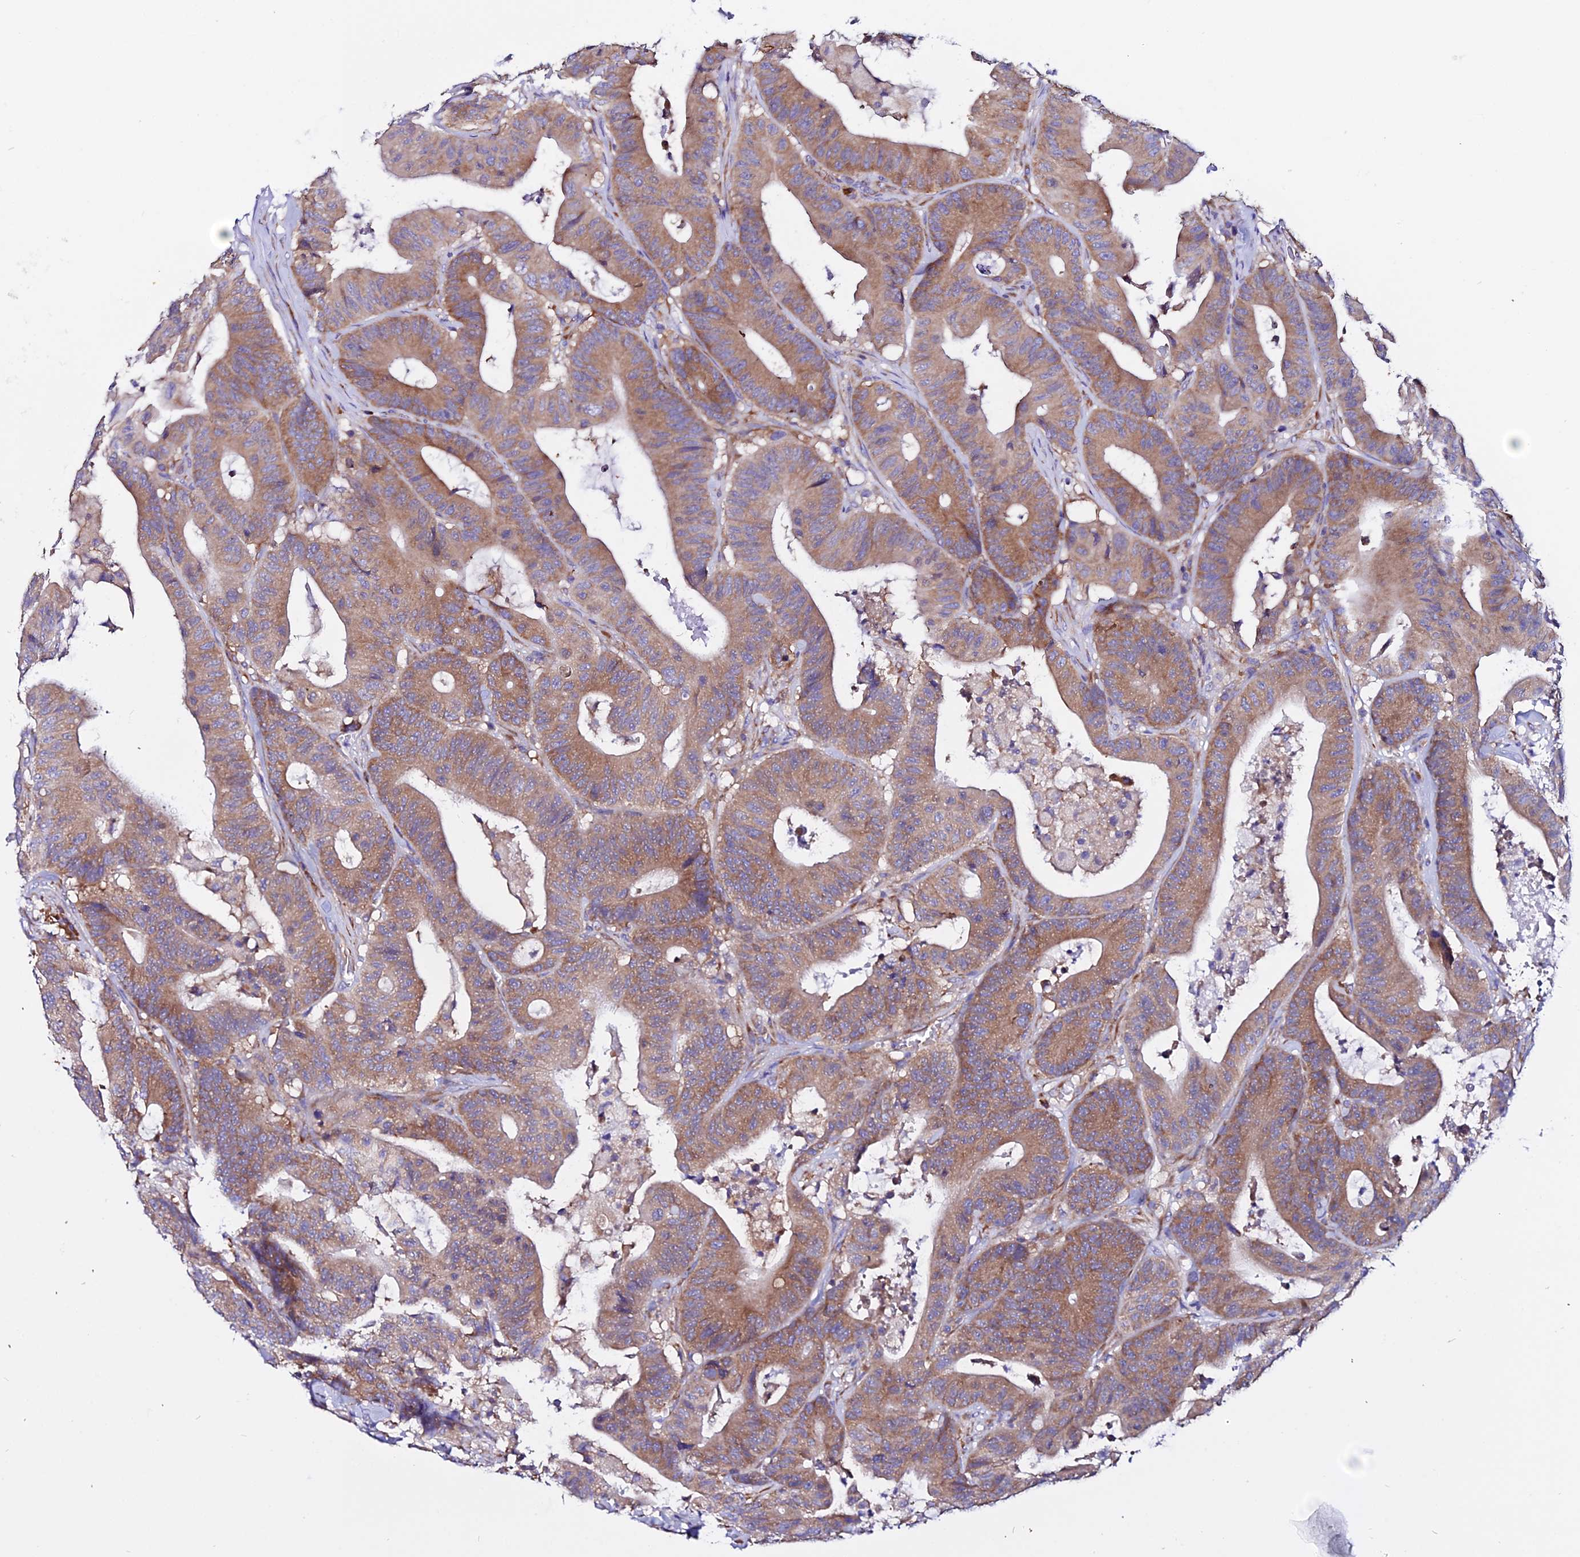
{"staining": {"intensity": "moderate", "quantity": ">75%", "location": "cytoplasmic/membranous"}, "tissue": "colorectal cancer", "cell_type": "Tumor cells", "image_type": "cancer", "snomed": [{"axis": "morphology", "description": "Adenocarcinoma, NOS"}, {"axis": "topography", "description": "Colon"}], "caption": "A micrograph showing moderate cytoplasmic/membranous staining in approximately >75% of tumor cells in colorectal cancer, as visualized by brown immunohistochemical staining.", "gene": "EEF1G", "patient": {"sex": "female", "age": 84}}